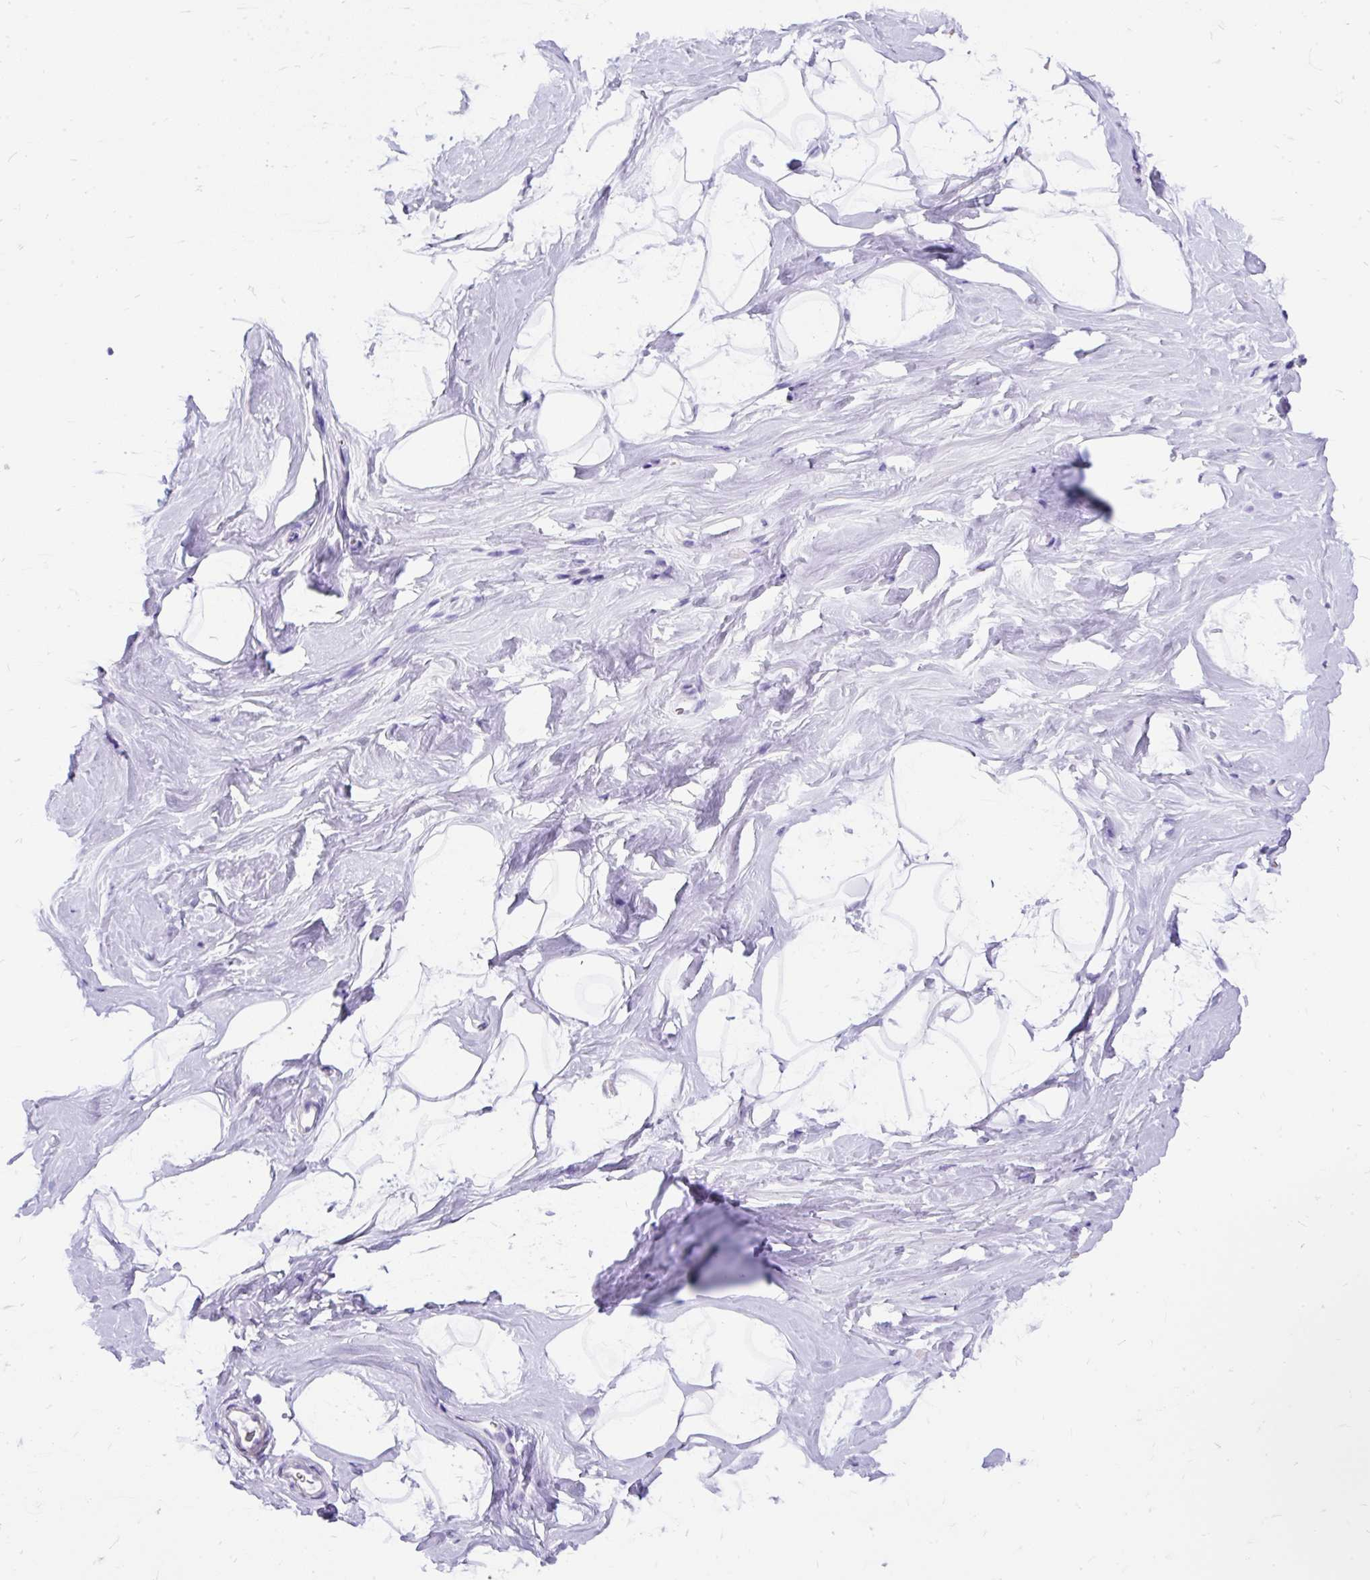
{"staining": {"intensity": "negative", "quantity": "none", "location": "none"}, "tissue": "breast", "cell_type": "Adipocytes", "image_type": "normal", "snomed": [{"axis": "morphology", "description": "Normal tissue, NOS"}, {"axis": "topography", "description": "Breast"}], "caption": "Immunohistochemistry (IHC) of unremarkable human breast exhibits no staining in adipocytes. (Immunohistochemistry, brightfield microscopy, high magnification).", "gene": "SCGB1A1", "patient": {"sex": "female", "age": 32}}